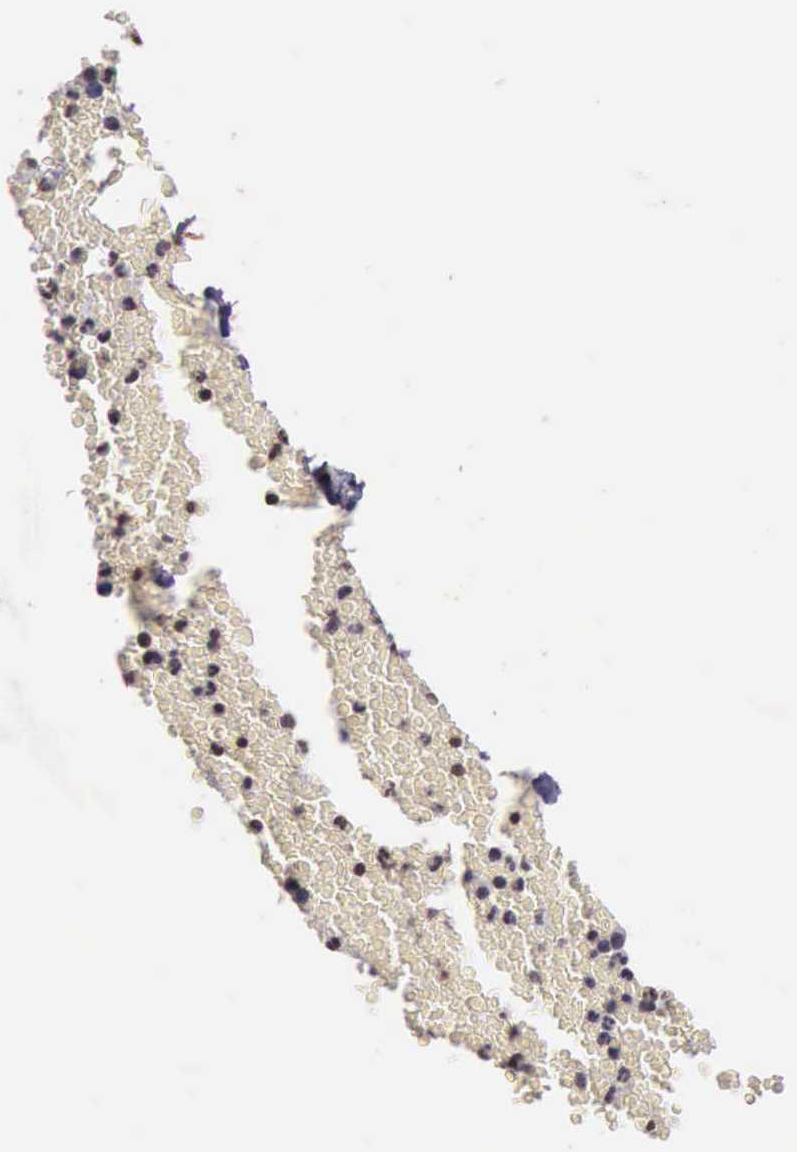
{"staining": {"intensity": "moderate", "quantity": "25%-75%", "location": "cytoplasmic/membranous"}, "tissue": "bone marrow", "cell_type": "Hematopoietic cells", "image_type": "normal", "snomed": [{"axis": "morphology", "description": "Normal tissue, NOS"}, {"axis": "topography", "description": "Bone marrow"}], "caption": "Hematopoietic cells exhibit medium levels of moderate cytoplasmic/membranous staining in about 25%-75% of cells in normal bone marrow.", "gene": "CTNNB1", "patient": {"sex": "female", "age": 53}}